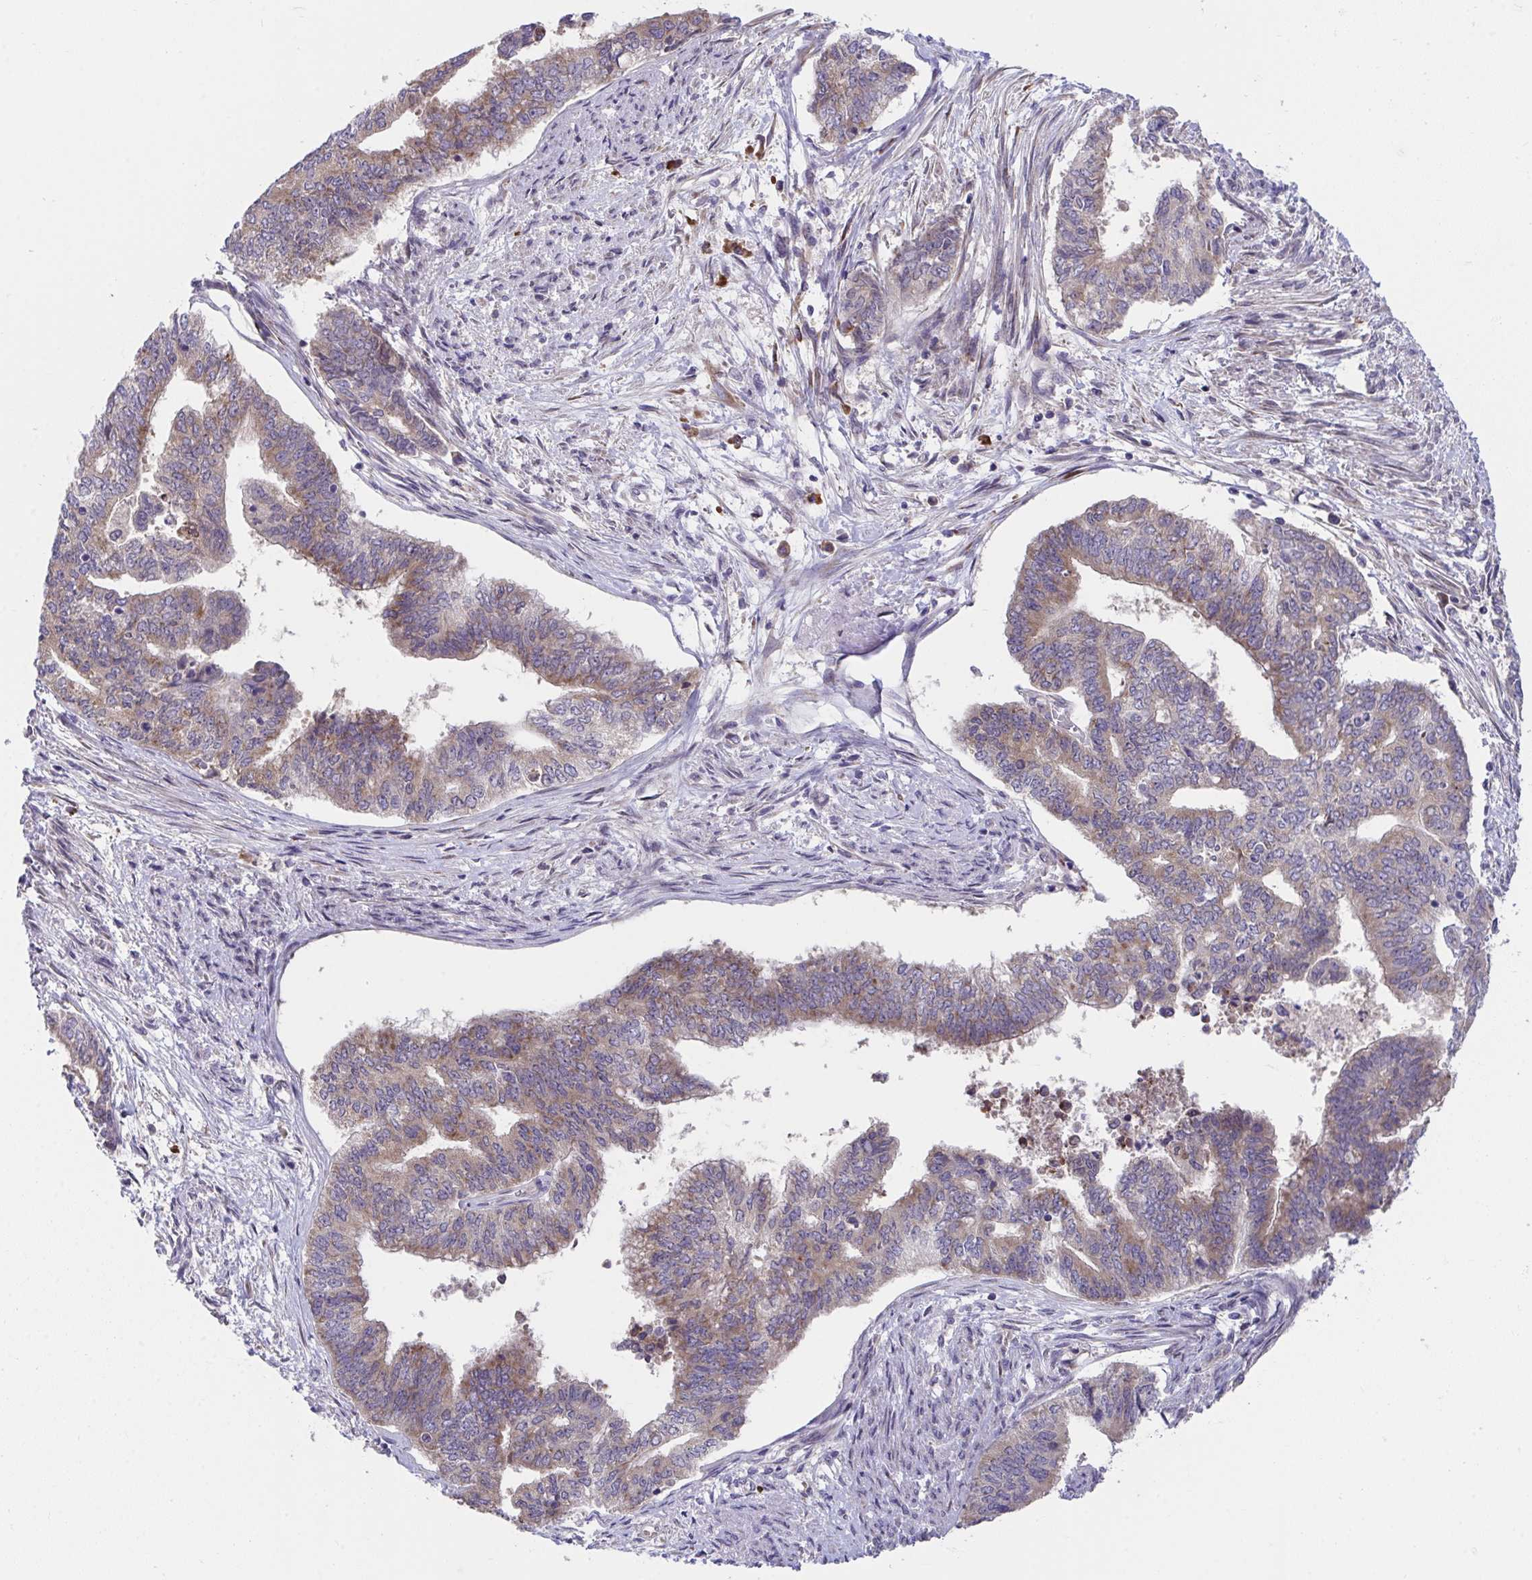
{"staining": {"intensity": "moderate", "quantity": "25%-75%", "location": "cytoplasmic/membranous"}, "tissue": "endometrial cancer", "cell_type": "Tumor cells", "image_type": "cancer", "snomed": [{"axis": "morphology", "description": "Adenocarcinoma, NOS"}, {"axis": "topography", "description": "Endometrium"}], "caption": "DAB (3,3'-diaminobenzidine) immunohistochemical staining of human adenocarcinoma (endometrial) reveals moderate cytoplasmic/membranous protein positivity in about 25%-75% of tumor cells.", "gene": "SUSD4", "patient": {"sex": "female", "age": 65}}